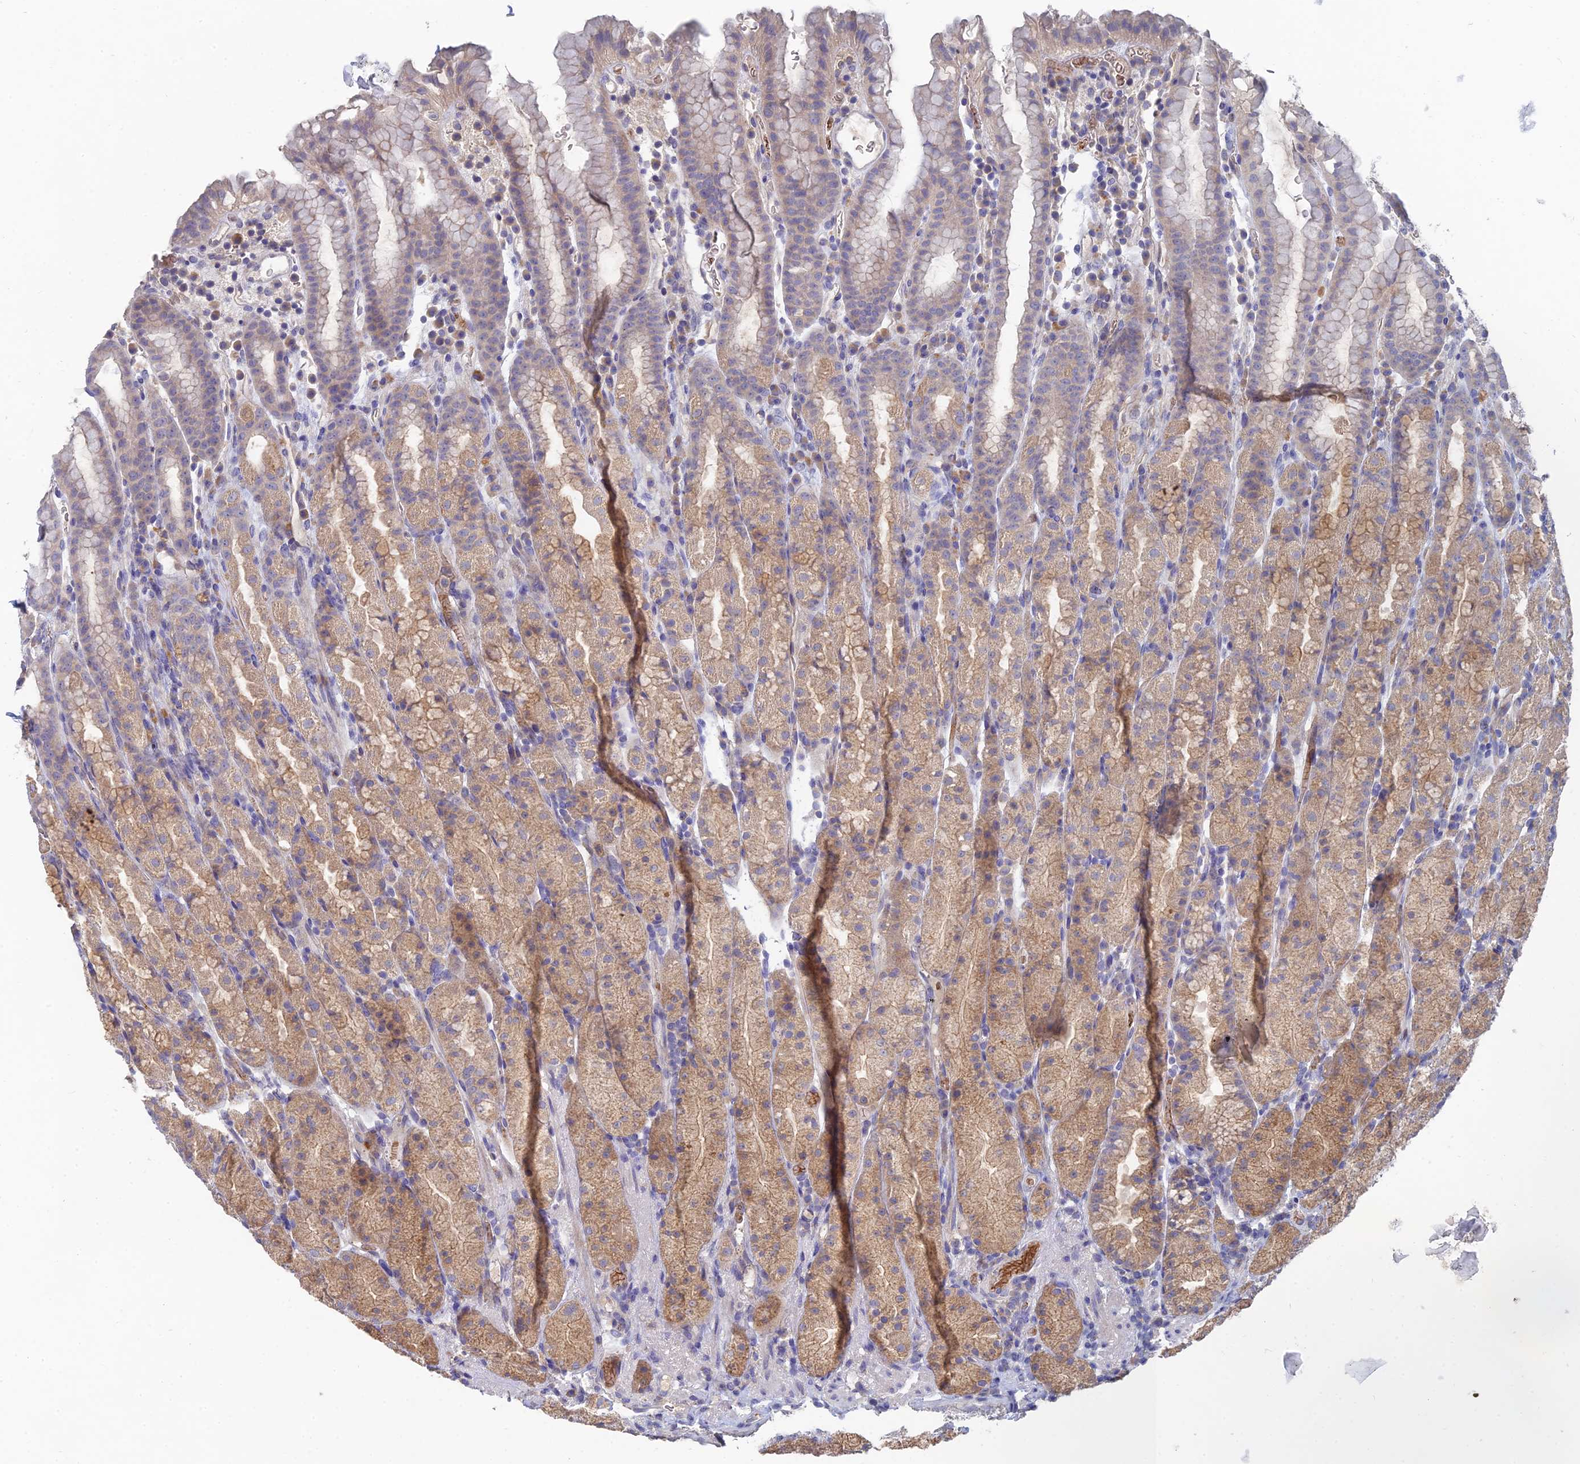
{"staining": {"intensity": "moderate", "quantity": "25%-75%", "location": "cytoplasmic/membranous"}, "tissue": "stomach", "cell_type": "Glandular cells", "image_type": "normal", "snomed": [{"axis": "morphology", "description": "Normal tissue, NOS"}, {"axis": "topography", "description": "Stomach, upper"}, {"axis": "topography", "description": "Stomach, lower"}, {"axis": "topography", "description": "Small intestine"}], "caption": "A medium amount of moderate cytoplasmic/membranous expression is present in about 25%-75% of glandular cells in unremarkable stomach.", "gene": "ARRDC1", "patient": {"sex": "male", "age": 68}}